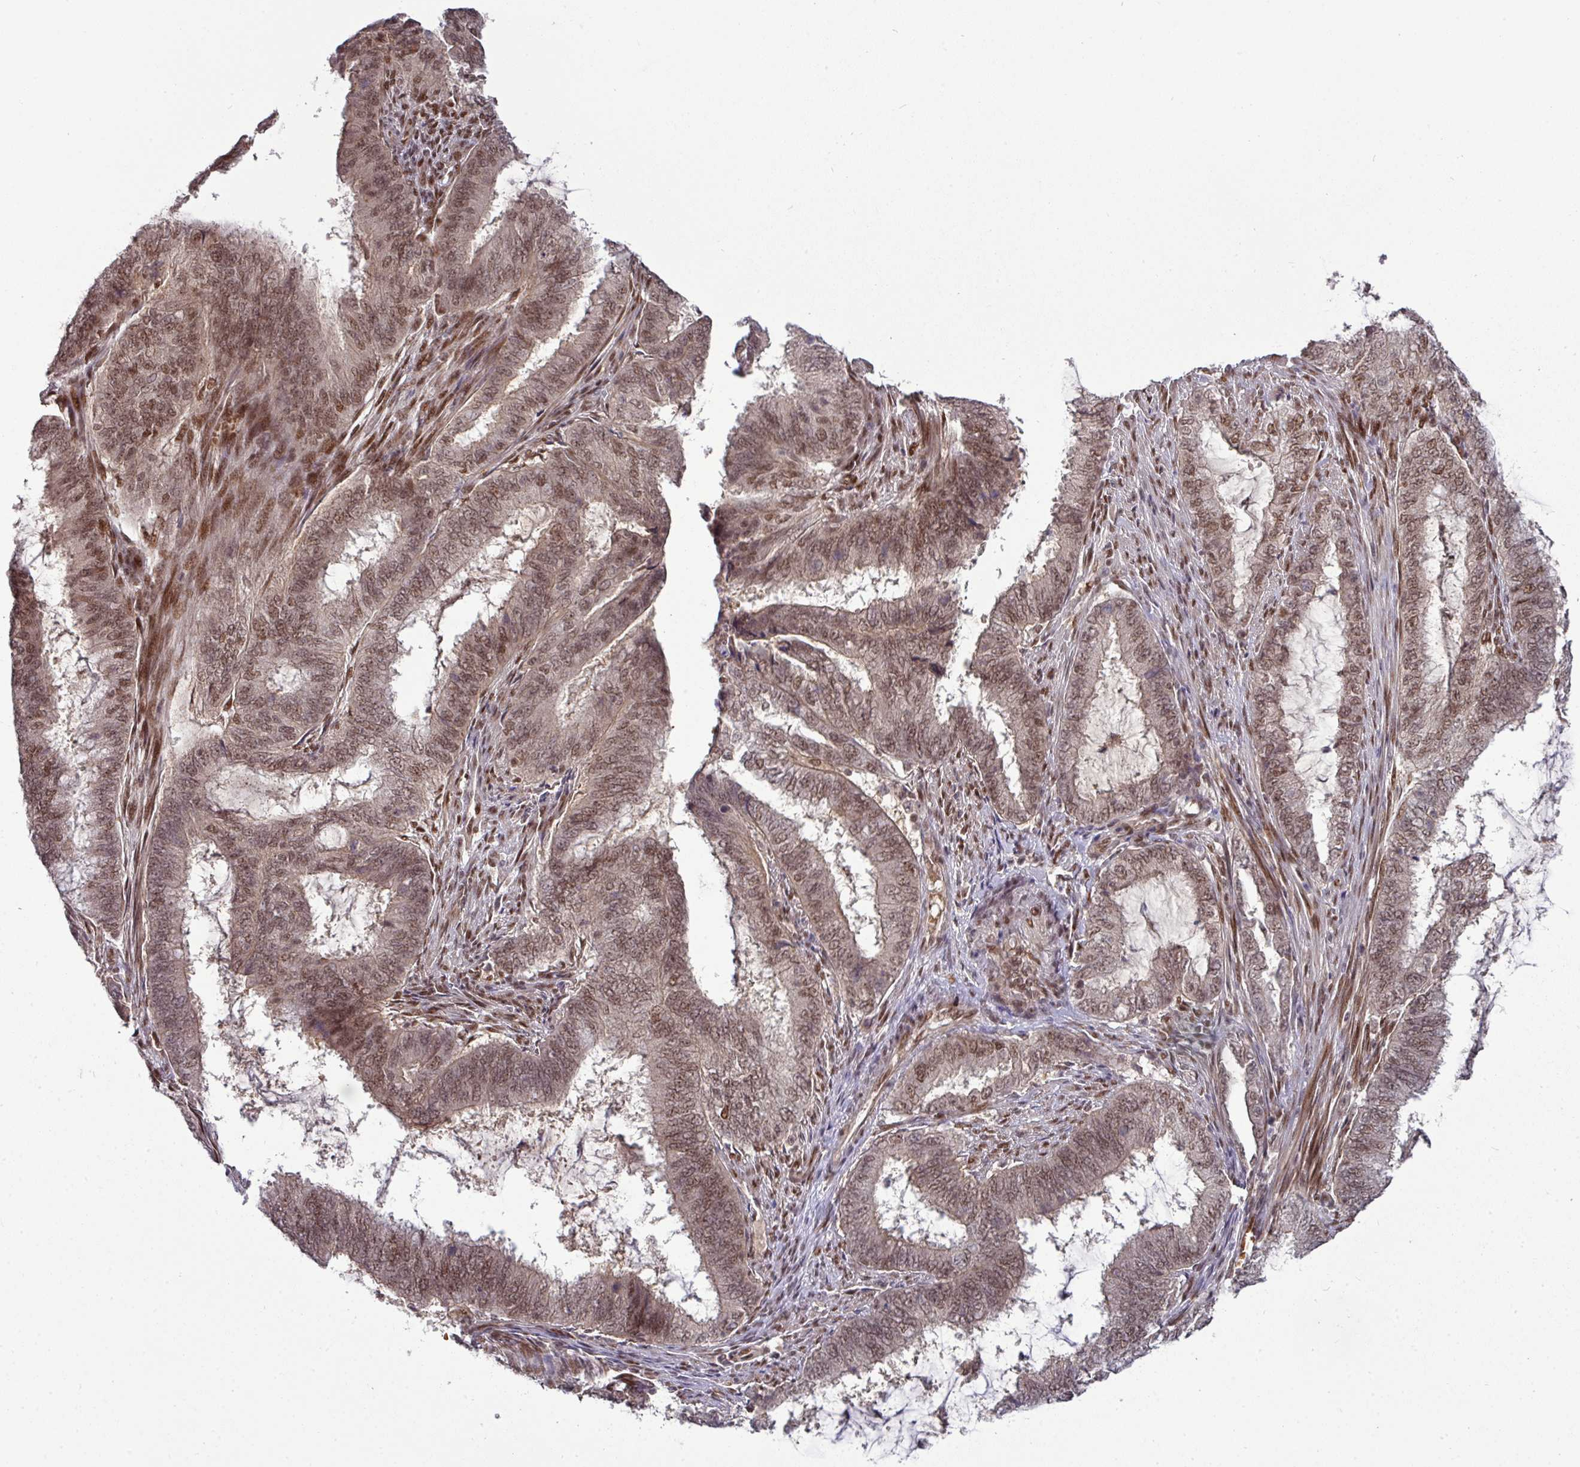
{"staining": {"intensity": "moderate", "quantity": "25%-75%", "location": "nuclear"}, "tissue": "endometrial cancer", "cell_type": "Tumor cells", "image_type": "cancer", "snomed": [{"axis": "morphology", "description": "Adenocarcinoma, NOS"}, {"axis": "topography", "description": "Endometrium"}], "caption": "Immunohistochemistry photomicrograph of neoplastic tissue: adenocarcinoma (endometrial) stained using IHC exhibits medium levels of moderate protein expression localized specifically in the nuclear of tumor cells, appearing as a nuclear brown color.", "gene": "CIC", "patient": {"sex": "female", "age": 51}}